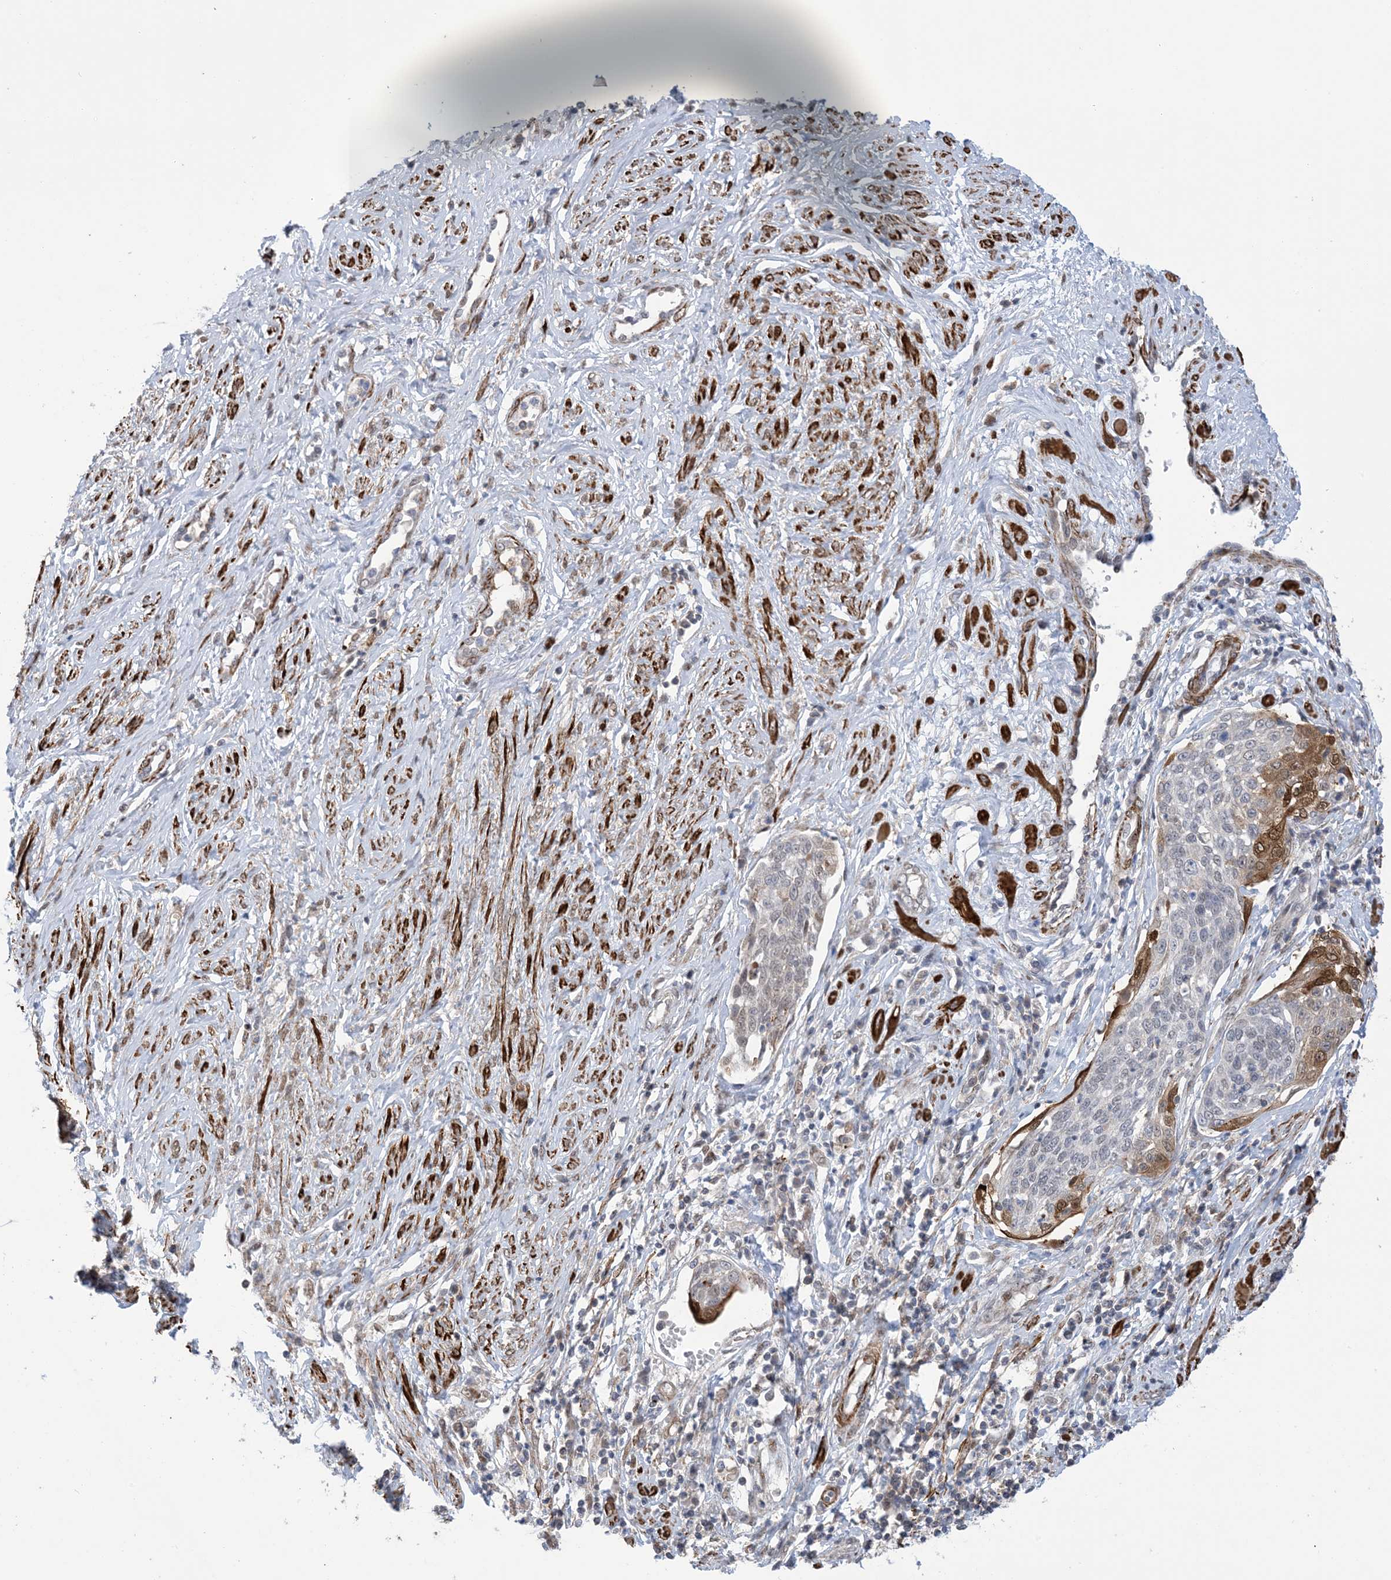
{"staining": {"intensity": "strong", "quantity": "<25%", "location": "cytoplasmic/membranous,nuclear"}, "tissue": "cervical cancer", "cell_type": "Tumor cells", "image_type": "cancer", "snomed": [{"axis": "morphology", "description": "Squamous cell carcinoma, NOS"}, {"axis": "topography", "description": "Cervix"}], "caption": "Cervical cancer (squamous cell carcinoma) was stained to show a protein in brown. There is medium levels of strong cytoplasmic/membranous and nuclear expression in approximately <25% of tumor cells.", "gene": "ZNF8", "patient": {"sex": "female", "age": 34}}